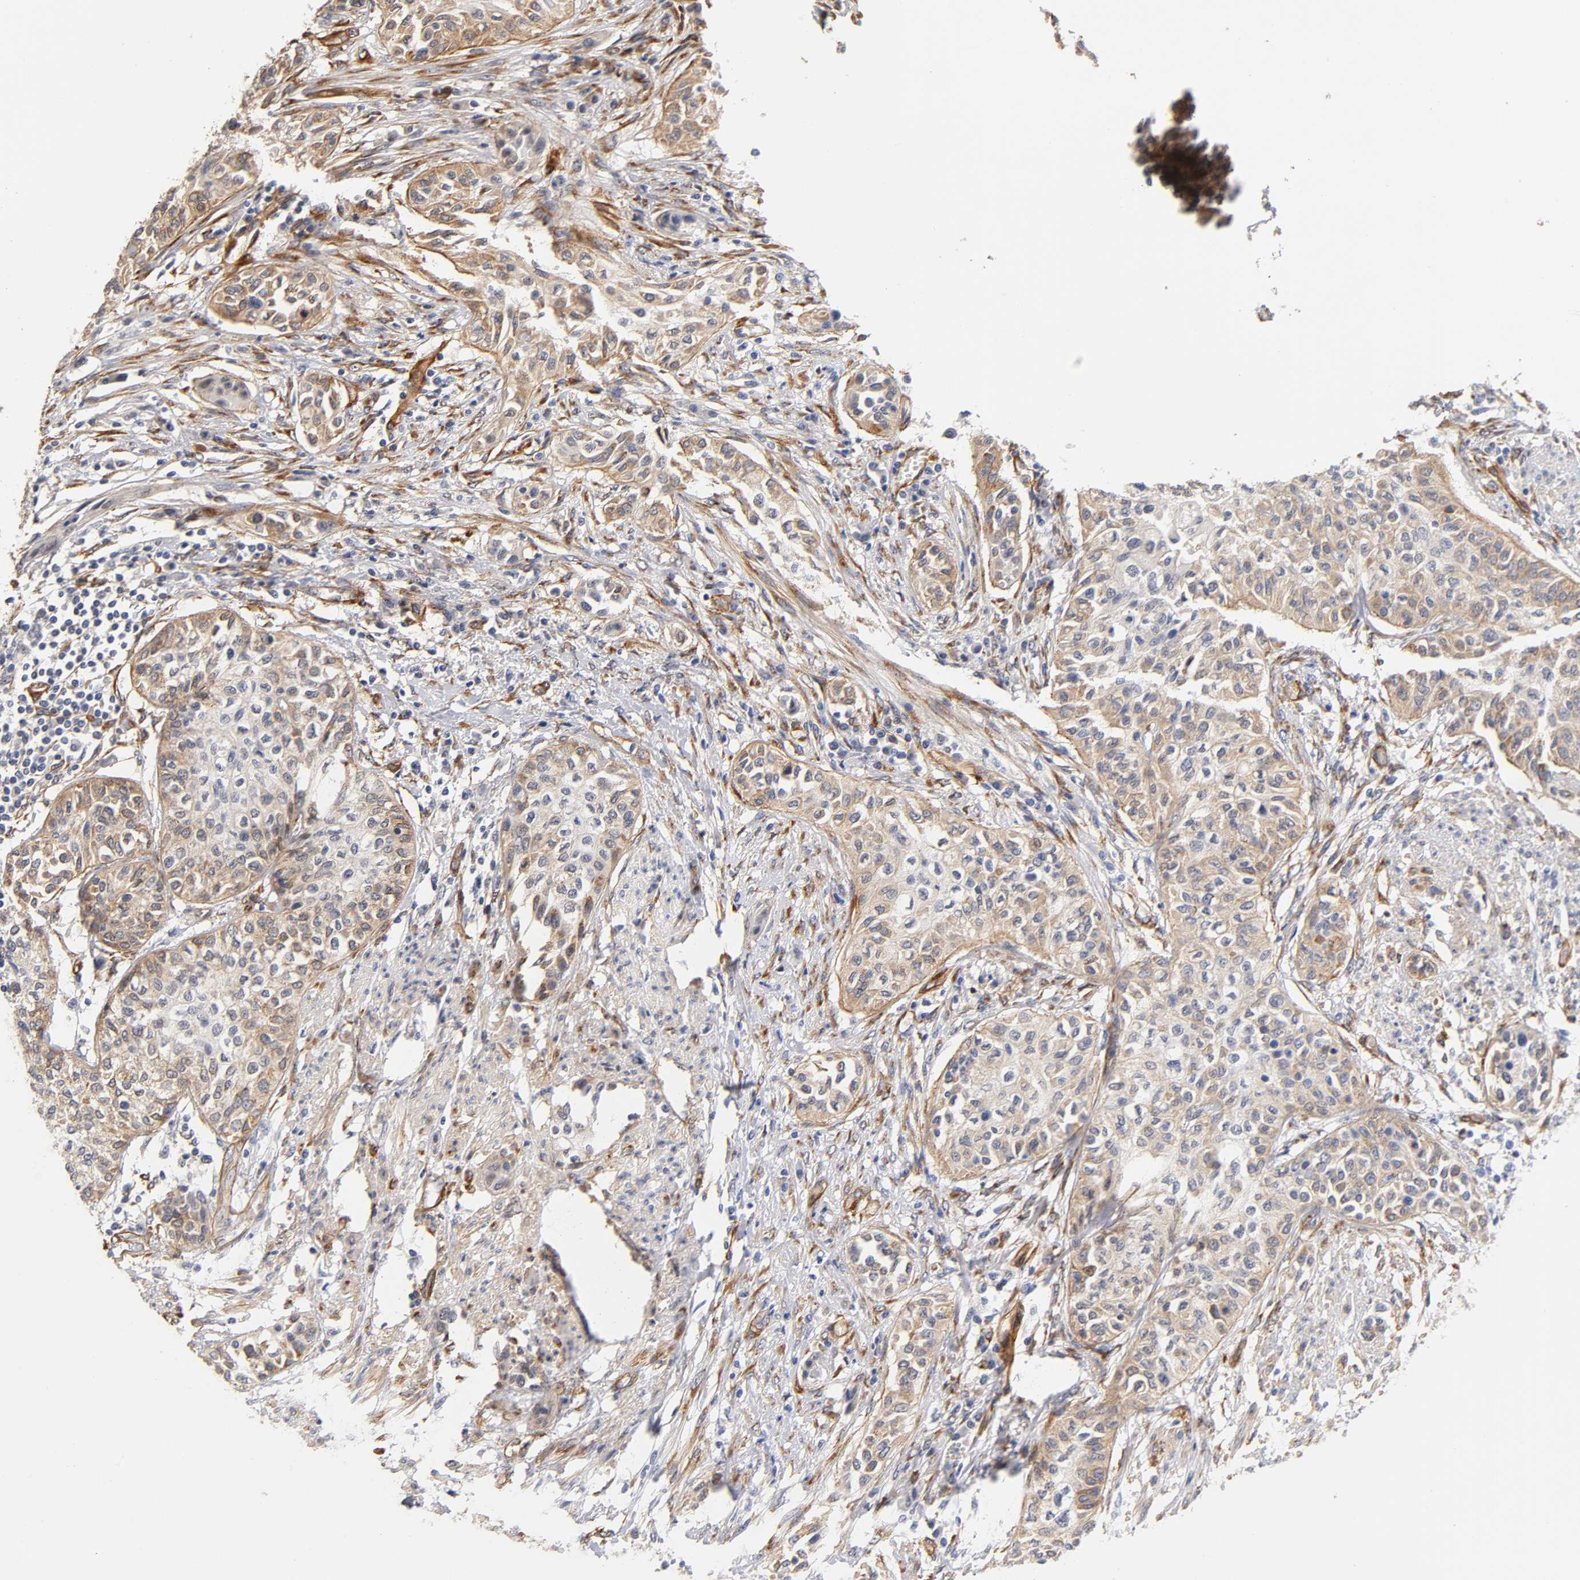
{"staining": {"intensity": "moderate", "quantity": "25%-75%", "location": "cytoplasmic/membranous"}, "tissue": "urothelial cancer", "cell_type": "Tumor cells", "image_type": "cancer", "snomed": [{"axis": "morphology", "description": "Urothelial carcinoma, High grade"}, {"axis": "topography", "description": "Urinary bladder"}], "caption": "Urothelial cancer was stained to show a protein in brown. There is medium levels of moderate cytoplasmic/membranous expression in about 25%-75% of tumor cells.", "gene": "LAMB1", "patient": {"sex": "male", "age": 74}}